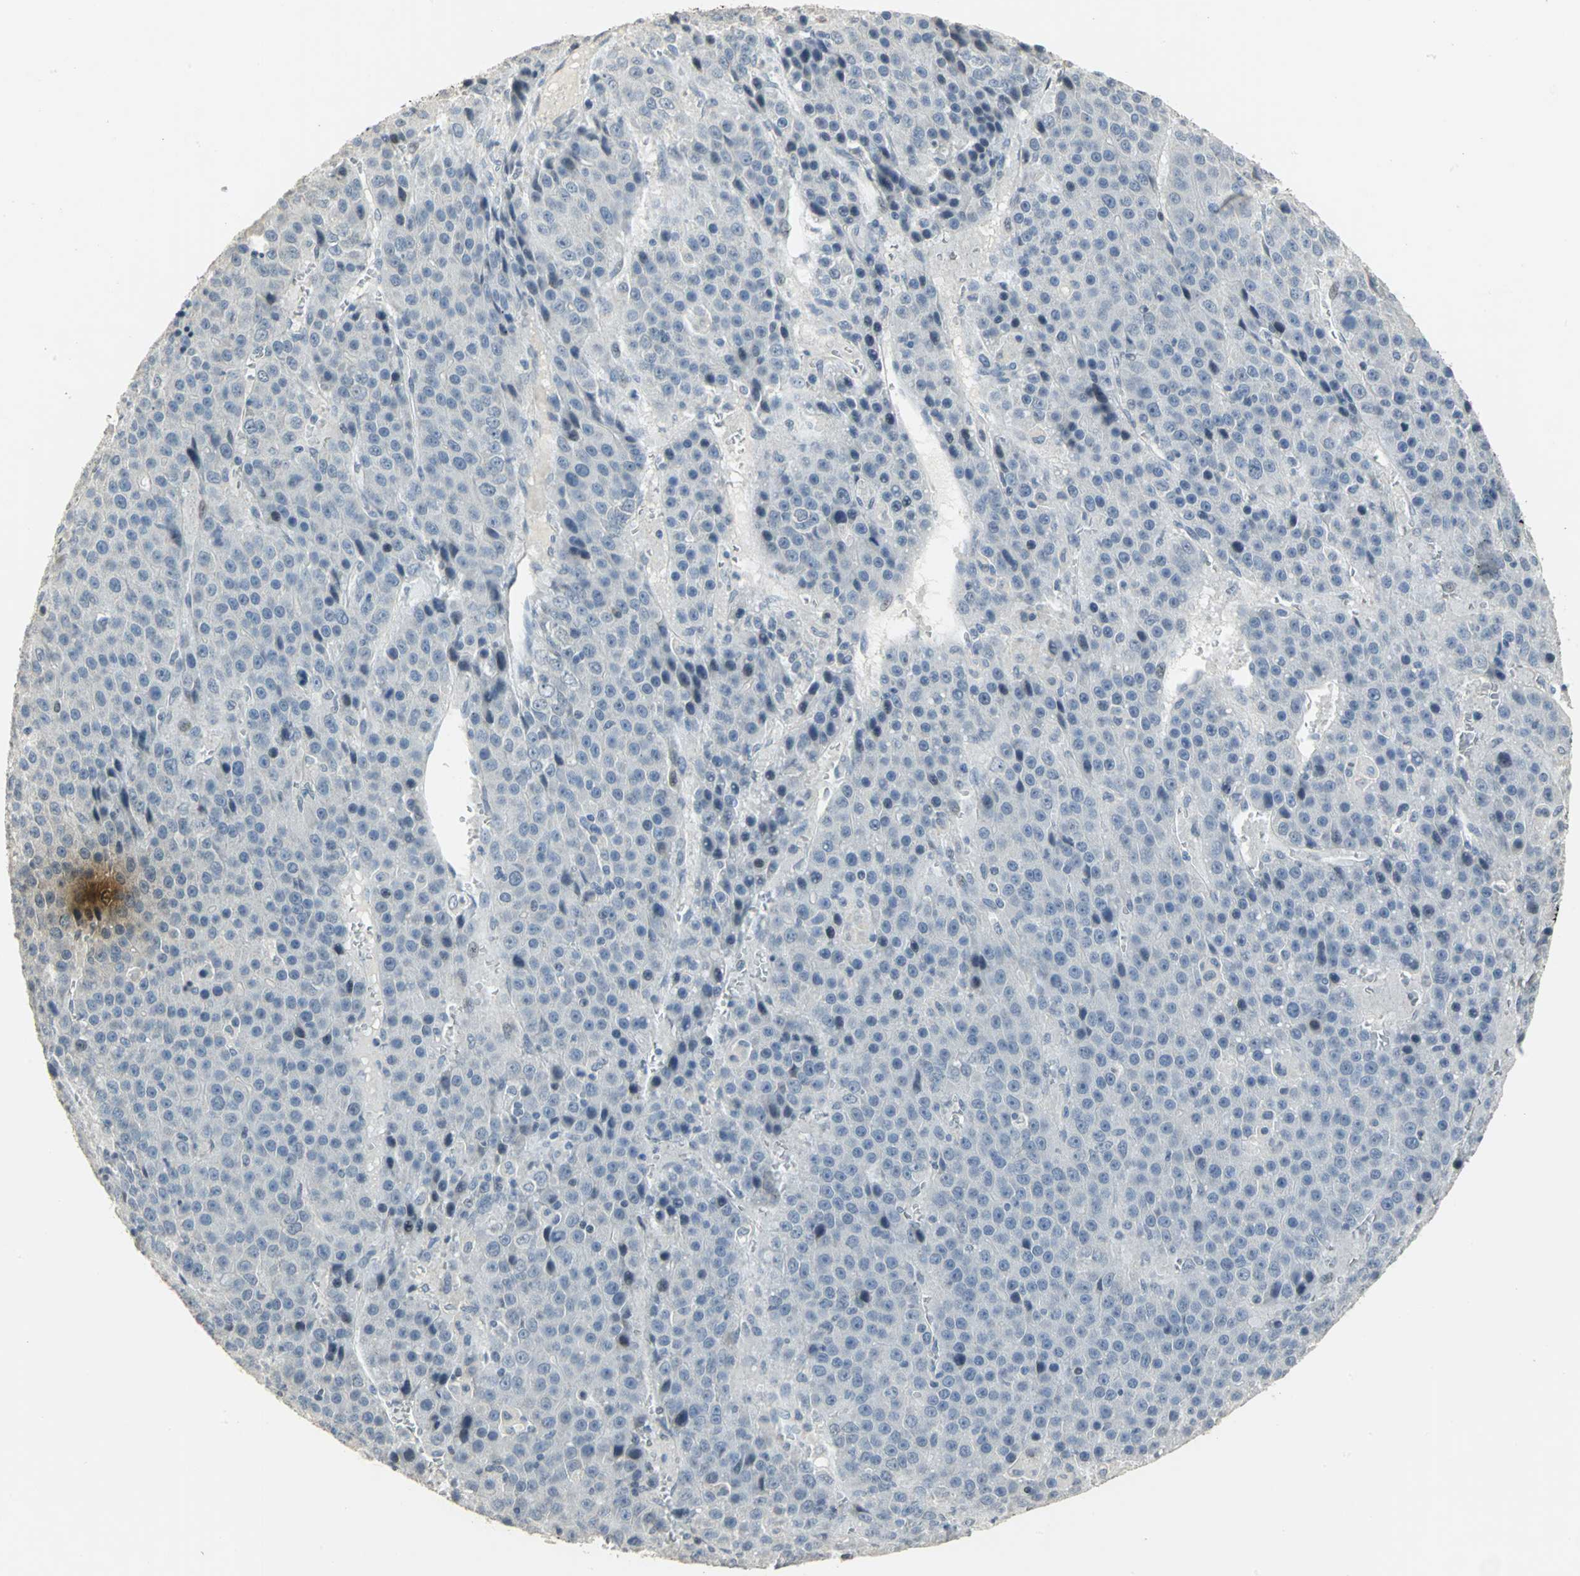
{"staining": {"intensity": "negative", "quantity": "none", "location": "none"}, "tissue": "liver cancer", "cell_type": "Tumor cells", "image_type": "cancer", "snomed": [{"axis": "morphology", "description": "Carcinoma, Hepatocellular, NOS"}, {"axis": "topography", "description": "Liver"}], "caption": "This is a photomicrograph of IHC staining of liver cancer, which shows no expression in tumor cells. (Brightfield microscopy of DAB (3,3'-diaminobenzidine) immunohistochemistry (IHC) at high magnification).", "gene": "DNAJB6", "patient": {"sex": "female", "age": 53}}